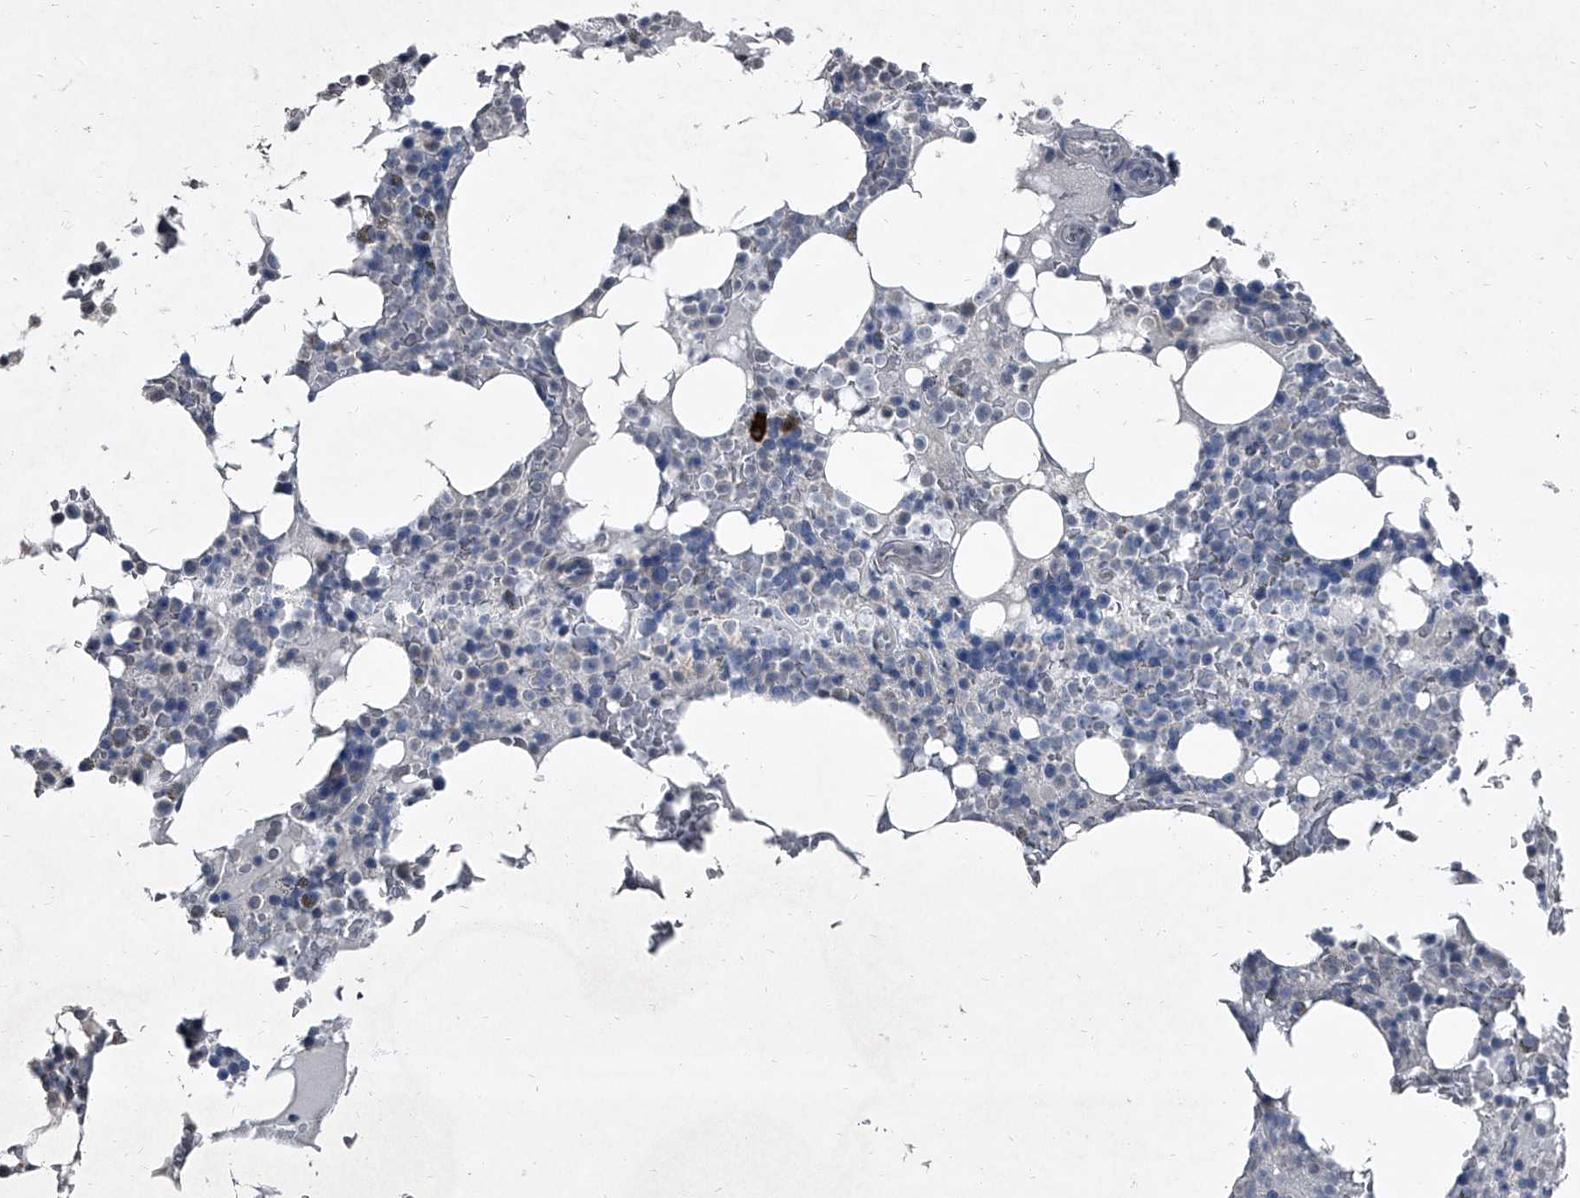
{"staining": {"intensity": "negative", "quantity": "none", "location": "none"}, "tissue": "bone marrow", "cell_type": "Hematopoietic cells", "image_type": "normal", "snomed": [{"axis": "morphology", "description": "Normal tissue, NOS"}, {"axis": "topography", "description": "Bone marrow"}], "caption": "DAB (3,3'-diaminobenzidine) immunohistochemical staining of normal bone marrow exhibits no significant positivity in hematopoietic cells. (Brightfield microscopy of DAB (3,3'-diaminobenzidine) IHC at high magnification).", "gene": "HEPHL1", "patient": {"sex": "male", "age": 58}}